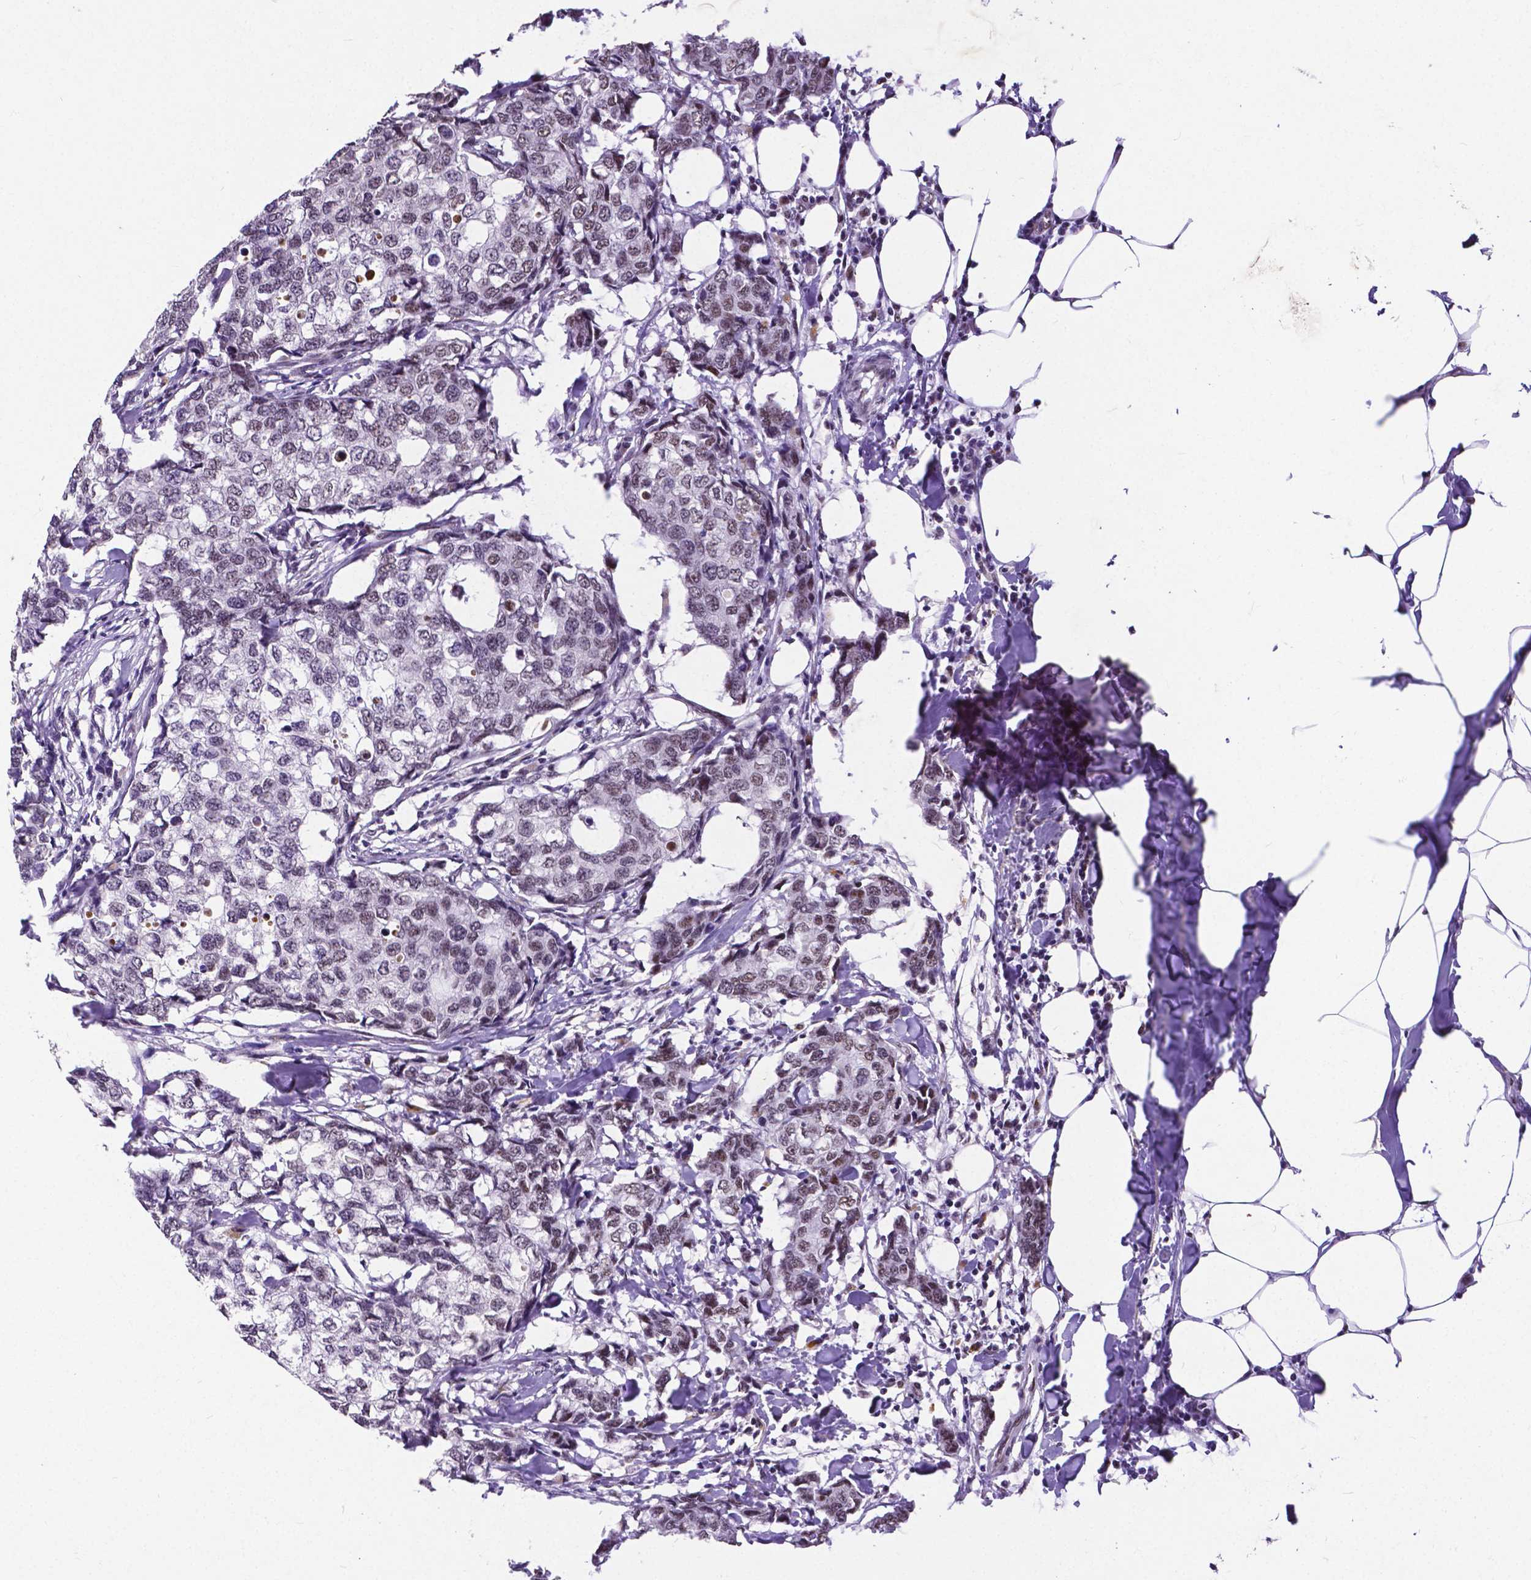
{"staining": {"intensity": "weak", "quantity": "<25%", "location": "nuclear"}, "tissue": "breast cancer", "cell_type": "Tumor cells", "image_type": "cancer", "snomed": [{"axis": "morphology", "description": "Duct carcinoma"}, {"axis": "topography", "description": "Breast"}], "caption": "Breast cancer was stained to show a protein in brown. There is no significant expression in tumor cells.", "gene": "ATRX", "patient": {"sex": "female", "age": 27}}